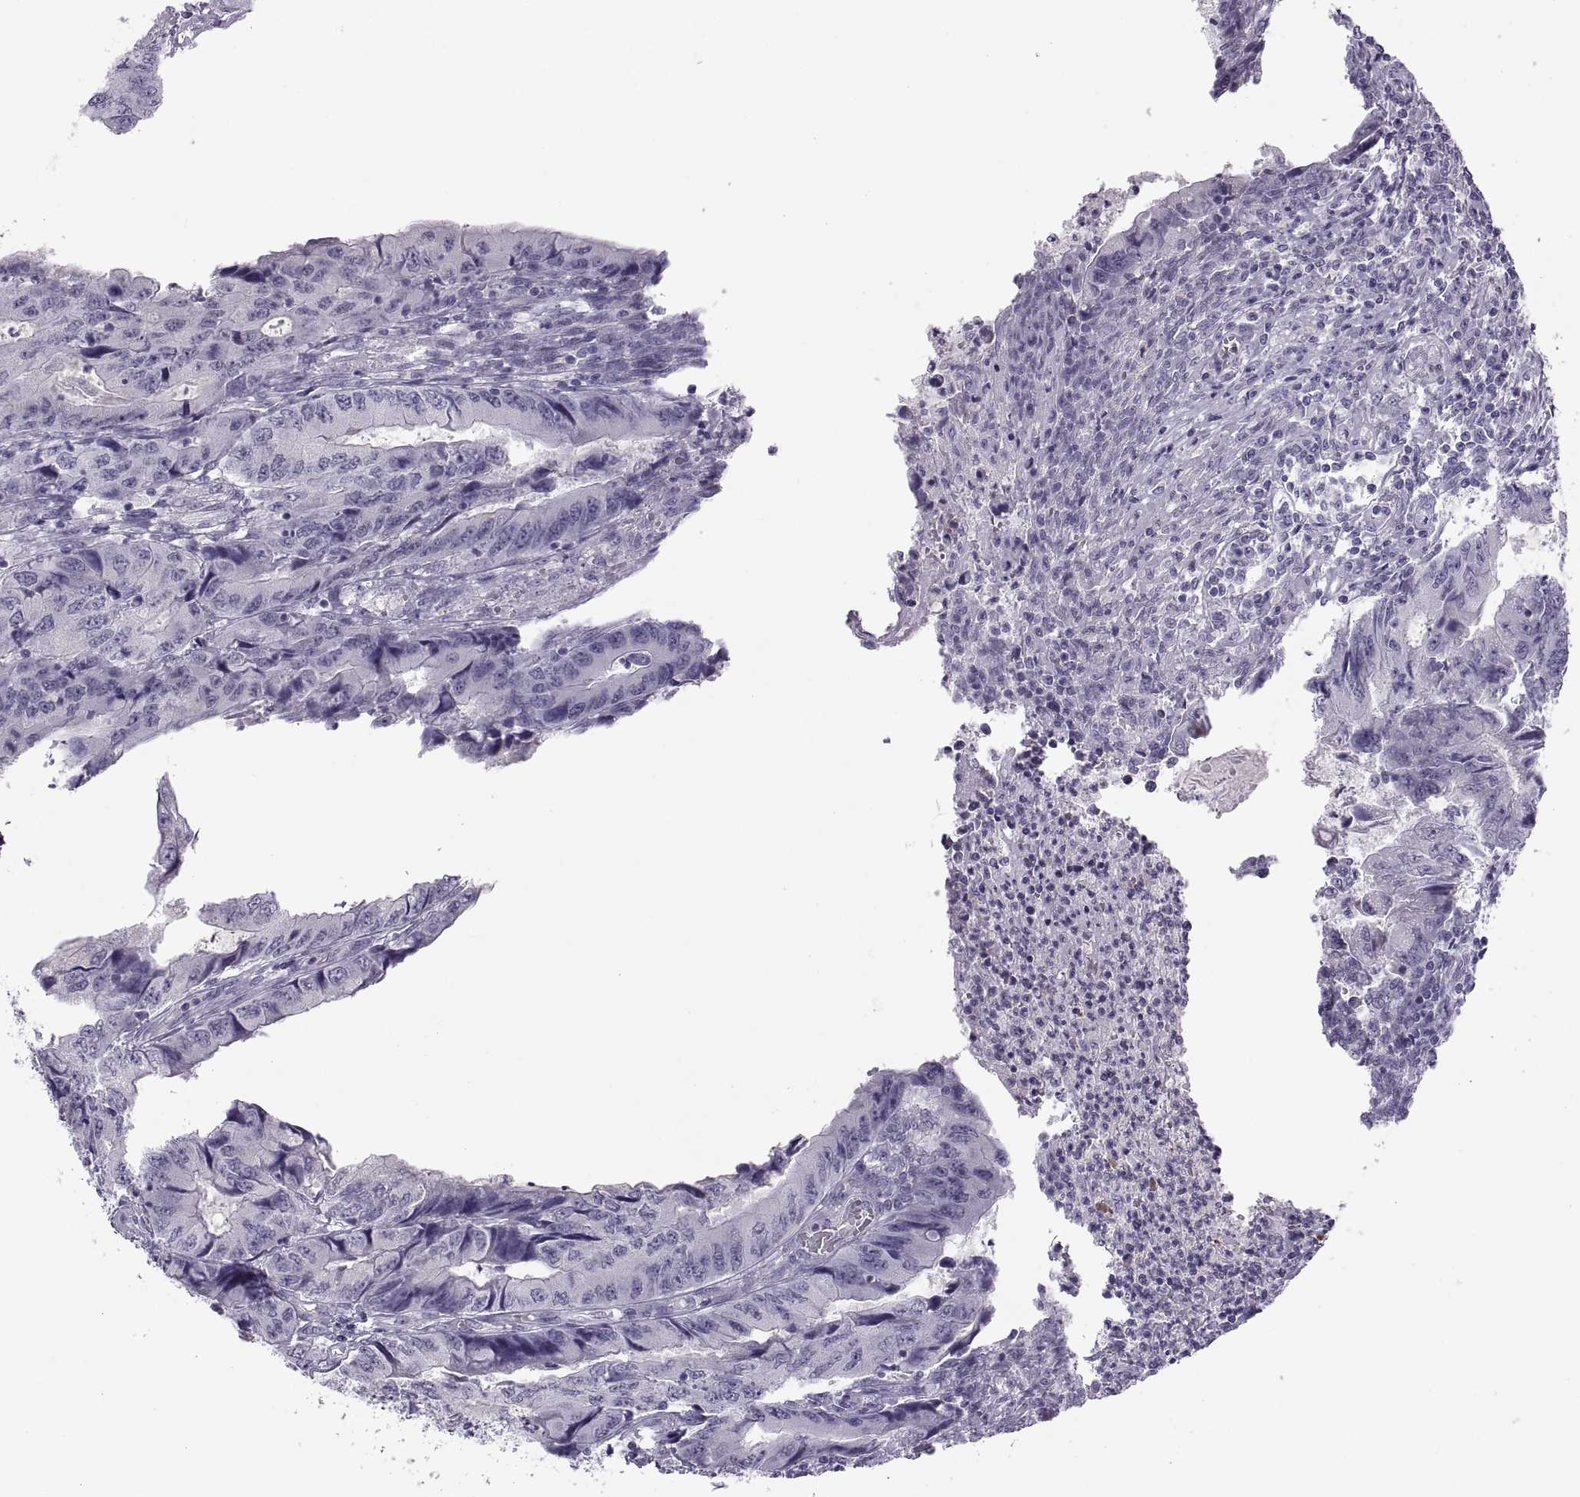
{"staining": {"intensity": "negative", "quantity": "none", "location": "none"}, "tissue": "colorectal cancer", "cell_type": "Tumor cells", "image_type": "cancer", "snomed": [{"axis": "morphology", "description": "Adenocarcinoma, NOS"}, {"axis": "topography", "description": "Colon"}], "caption": "The micrograph reveals no staining of tumor cells in colorectal cancer (adenocarcinoma).", "gene": "C3orf22", "patient": {"sex": "male", "age": 53}}